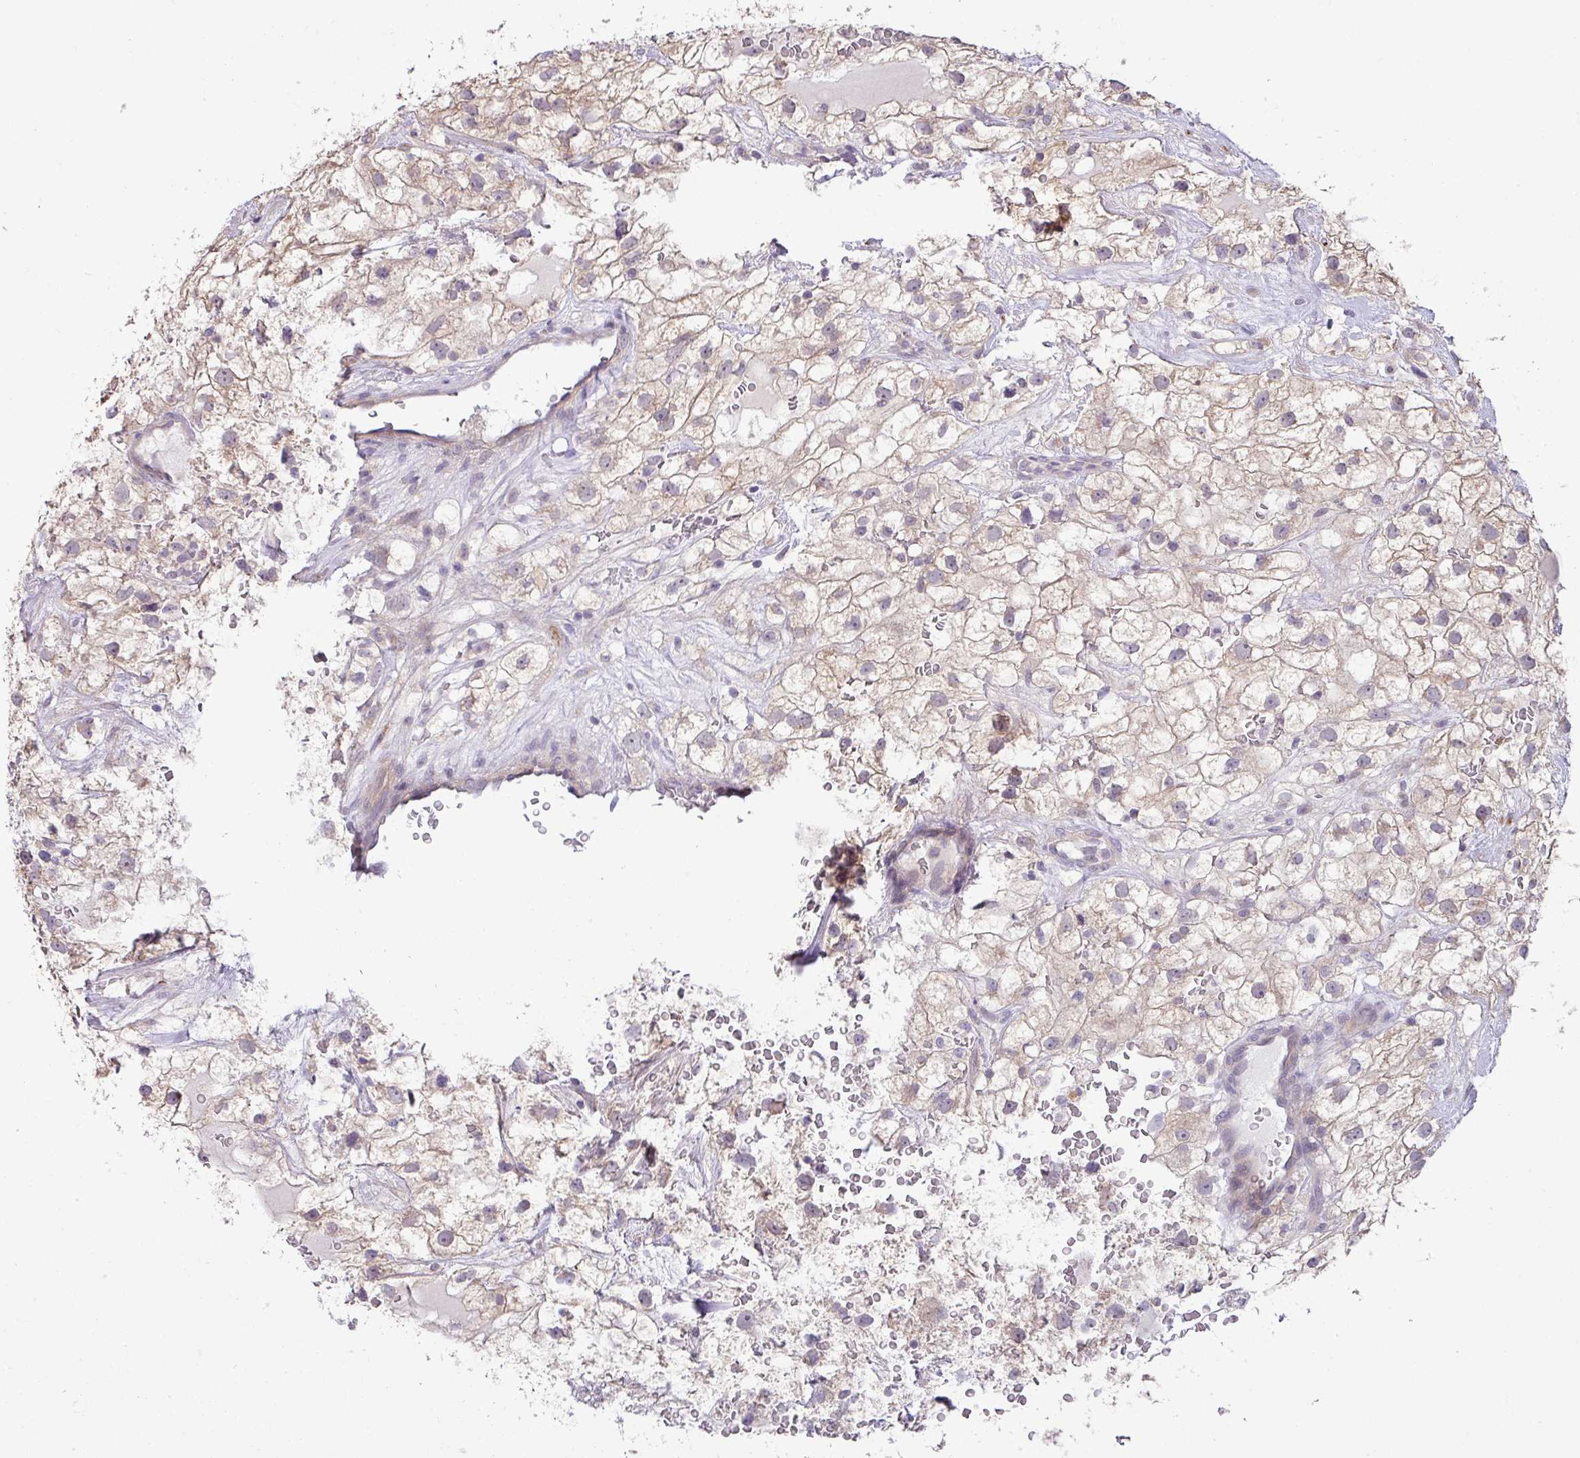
{"staining": {"intensity": "negative", "quantity": "none", "location": "none"}, "tissue": "renal cancer", "cell_type": "Tumor cells", "image_type": "cancer", "snomed": [{"axis": "morphology", "description": "Adenocarcinoma, NOS"}, {"axis": "topography", "description": "Kidney"}], "caption": "Immunohistochemistry image of human renal adenocarcinoma stained for a protein (brown), which displays no staining in tumor cells.", "gene": "GALNT12", "patient": {"sex": "male", "age": 59}}